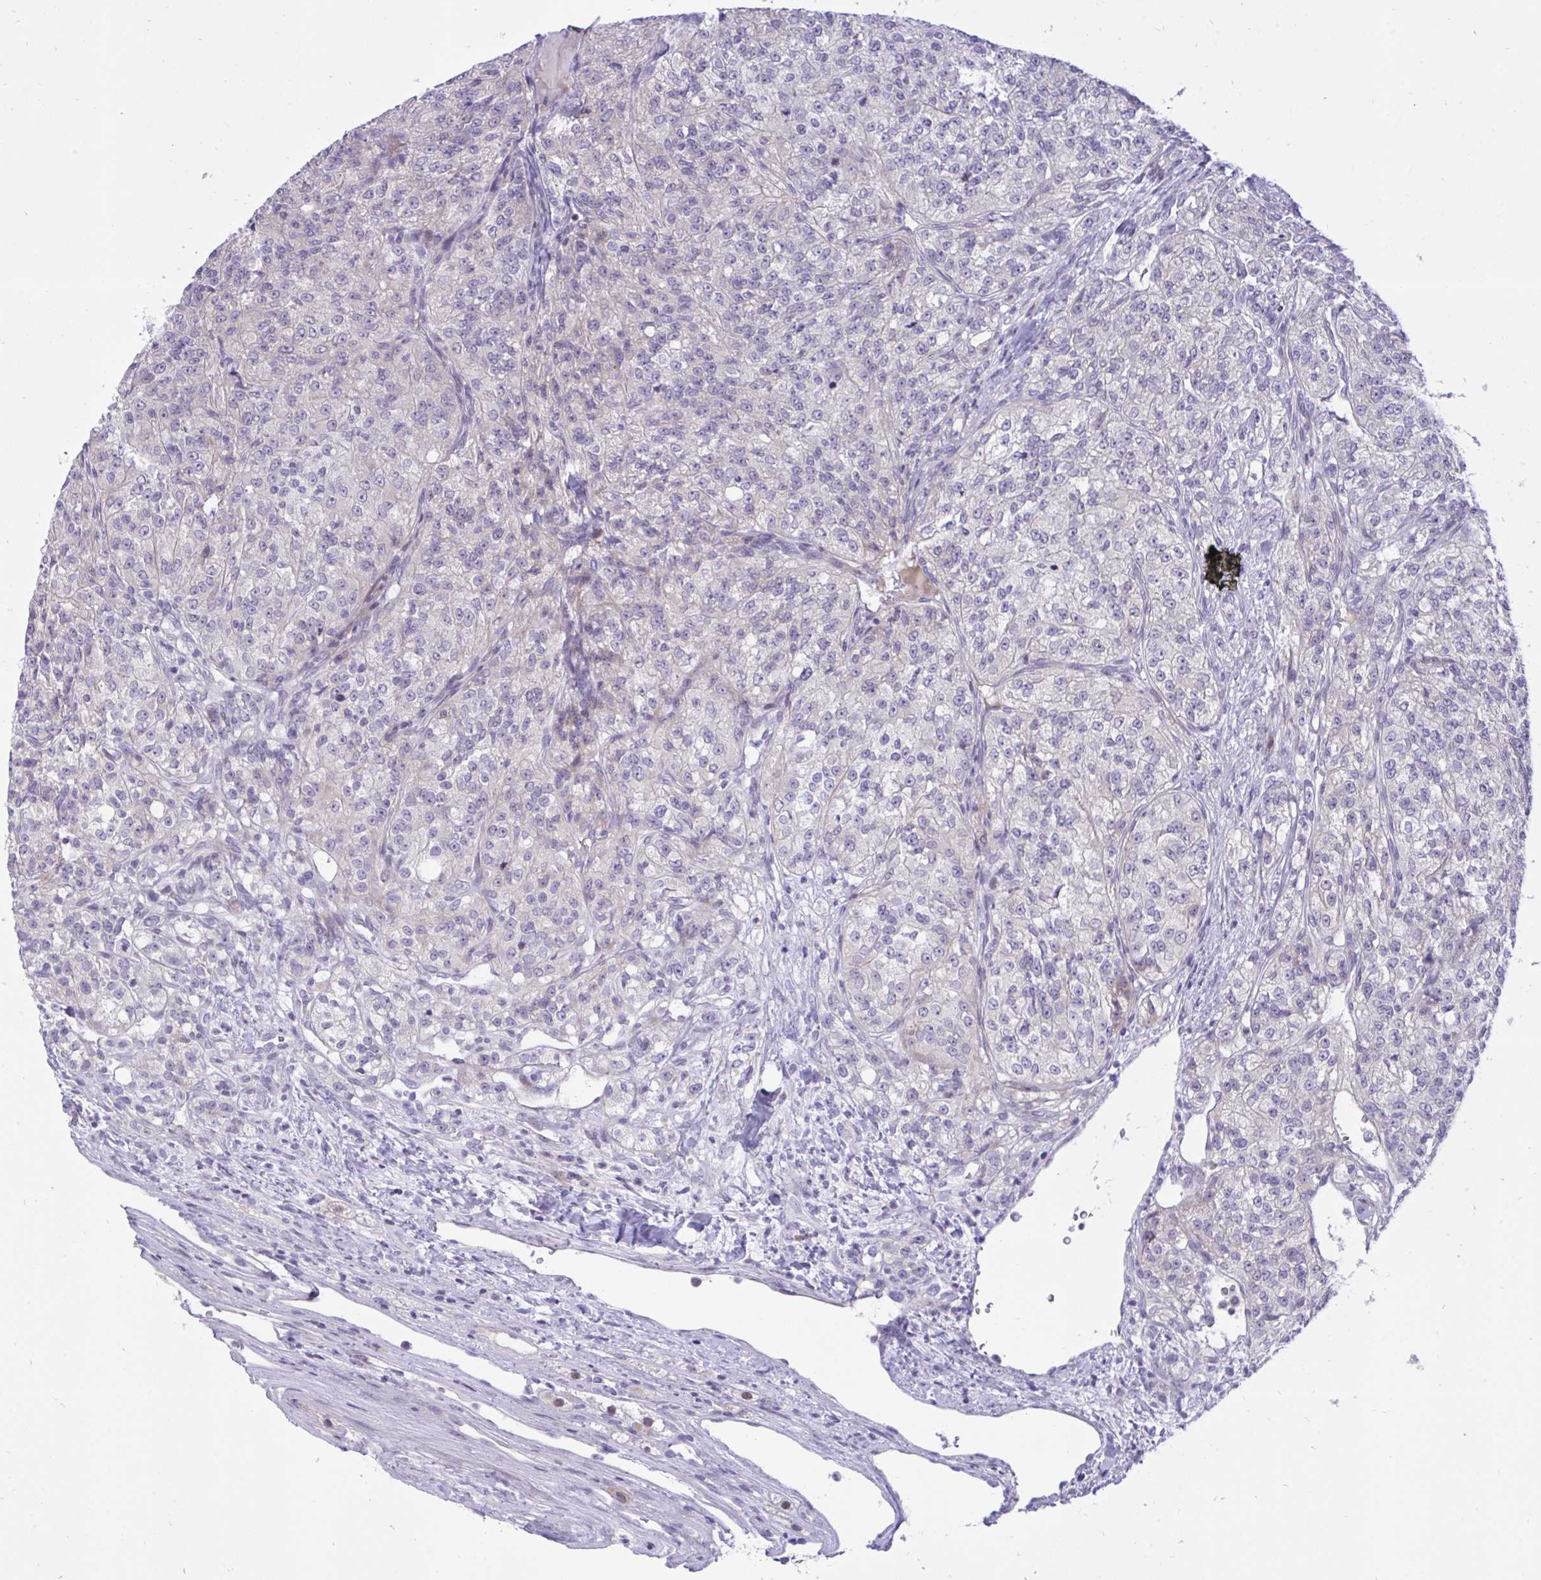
{"staining": {"intensity": "negative", "quantity": "none", "location": "none"}, "tissue": "renal cancer", "cell_type": "Tumor cells", "image_type": "cancer", "snomed": [{"axis": "morphology", "description": "Adenocarcinoma, NOS"}, {"axis": "topography", "description": "Kidney"}], "caption": "Tumor cells show no significant protein positivity in renal cancer.", "gene": "EPOP", "patient": {"sex": "female", "age": 63}}